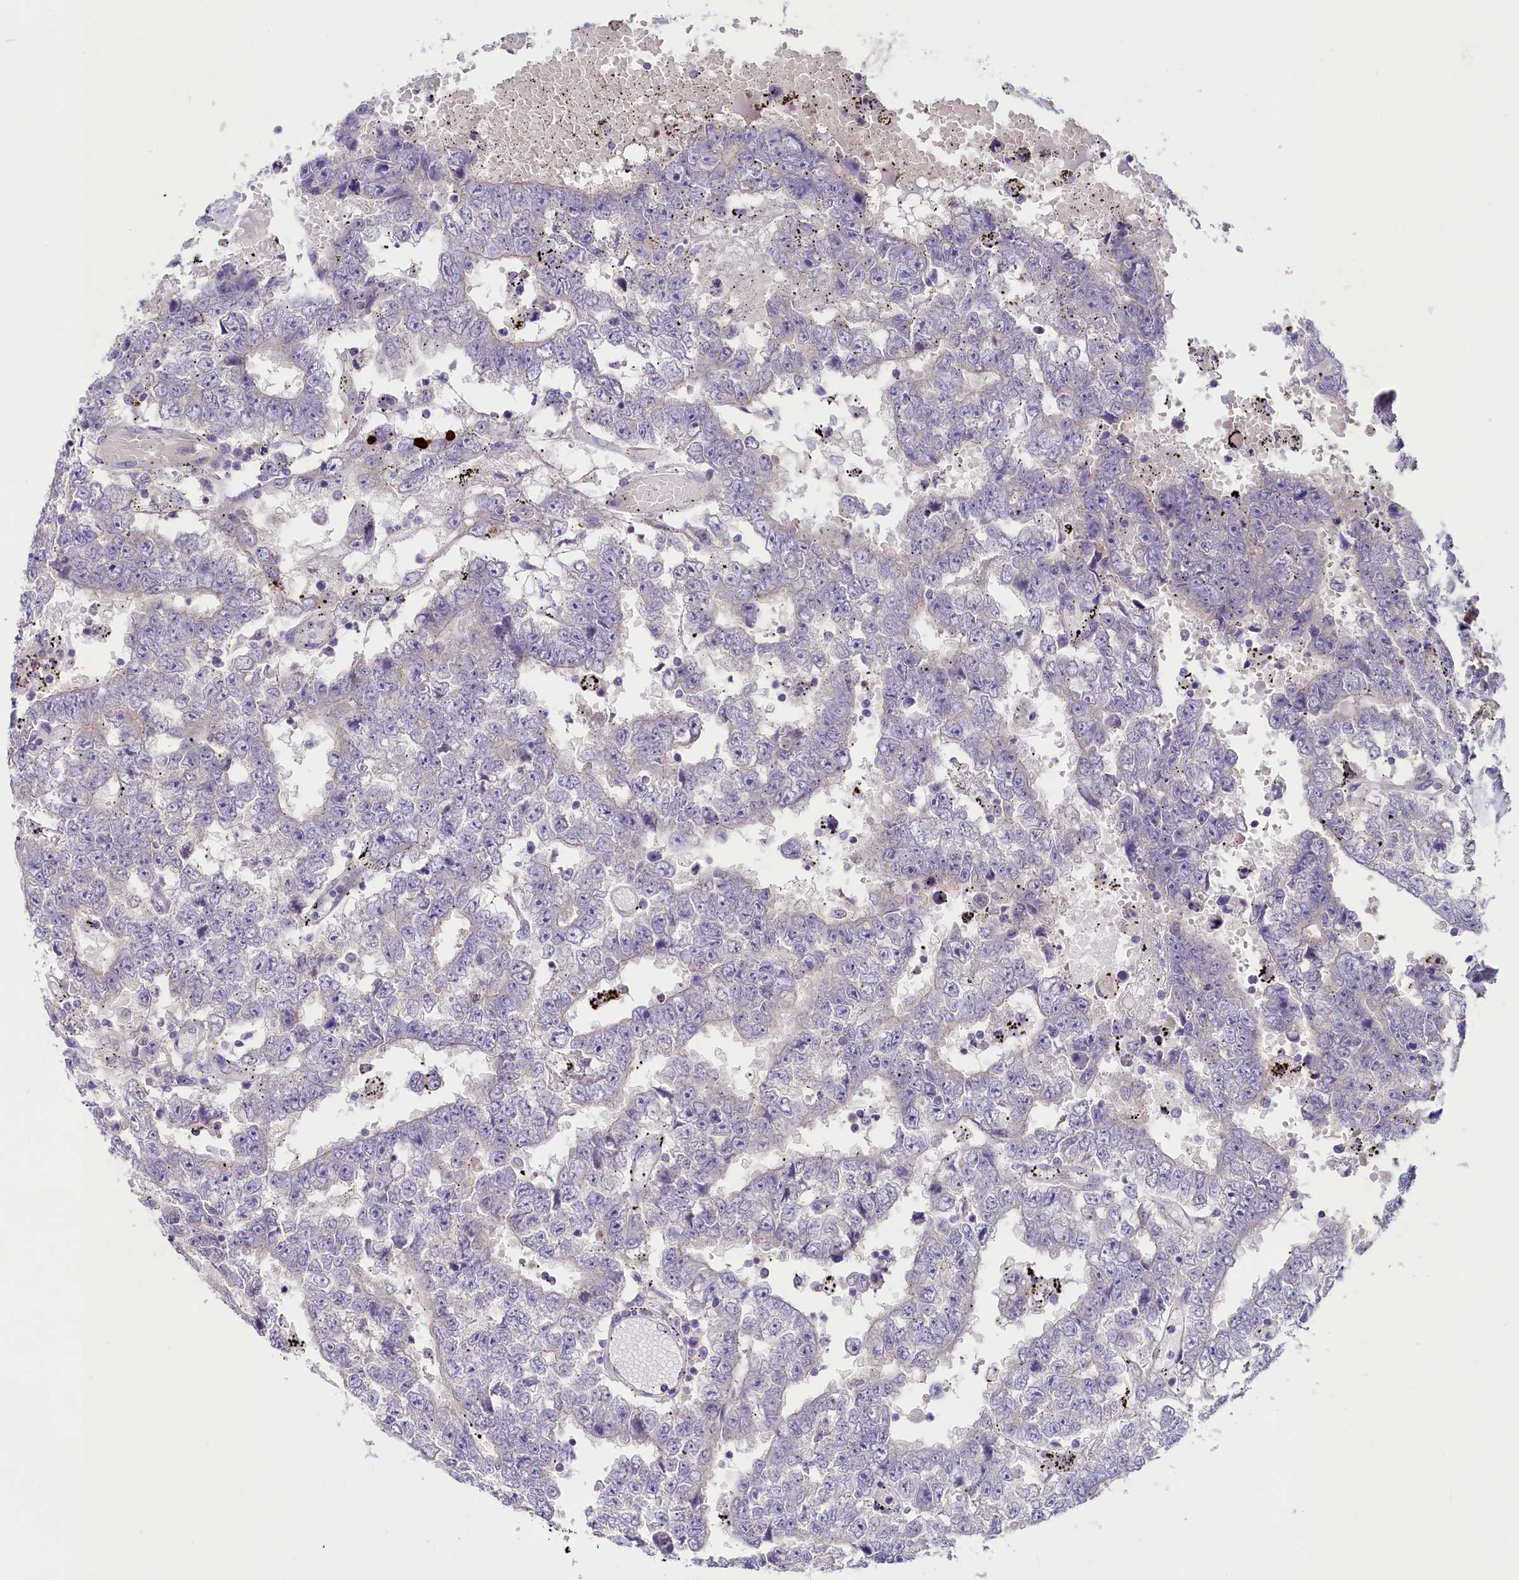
{"staining": {"intensity": "negative", "quantity": "none", "location": "none"}, "tissue": "testis cancer", "cell_type": "Tumor cells", "image_type": "cancer", "snomed": [{"axis": "morphology", "description": "Carcinoma, Embryonal, NOS"}, {"axis": "topography", "description": "Testis"}], "caption": "Tumor cells show no significant positivity in embryonal carcinoma (testis).", "gene": "CD99L2", "patient": {"sex": "male", "age": 25}}